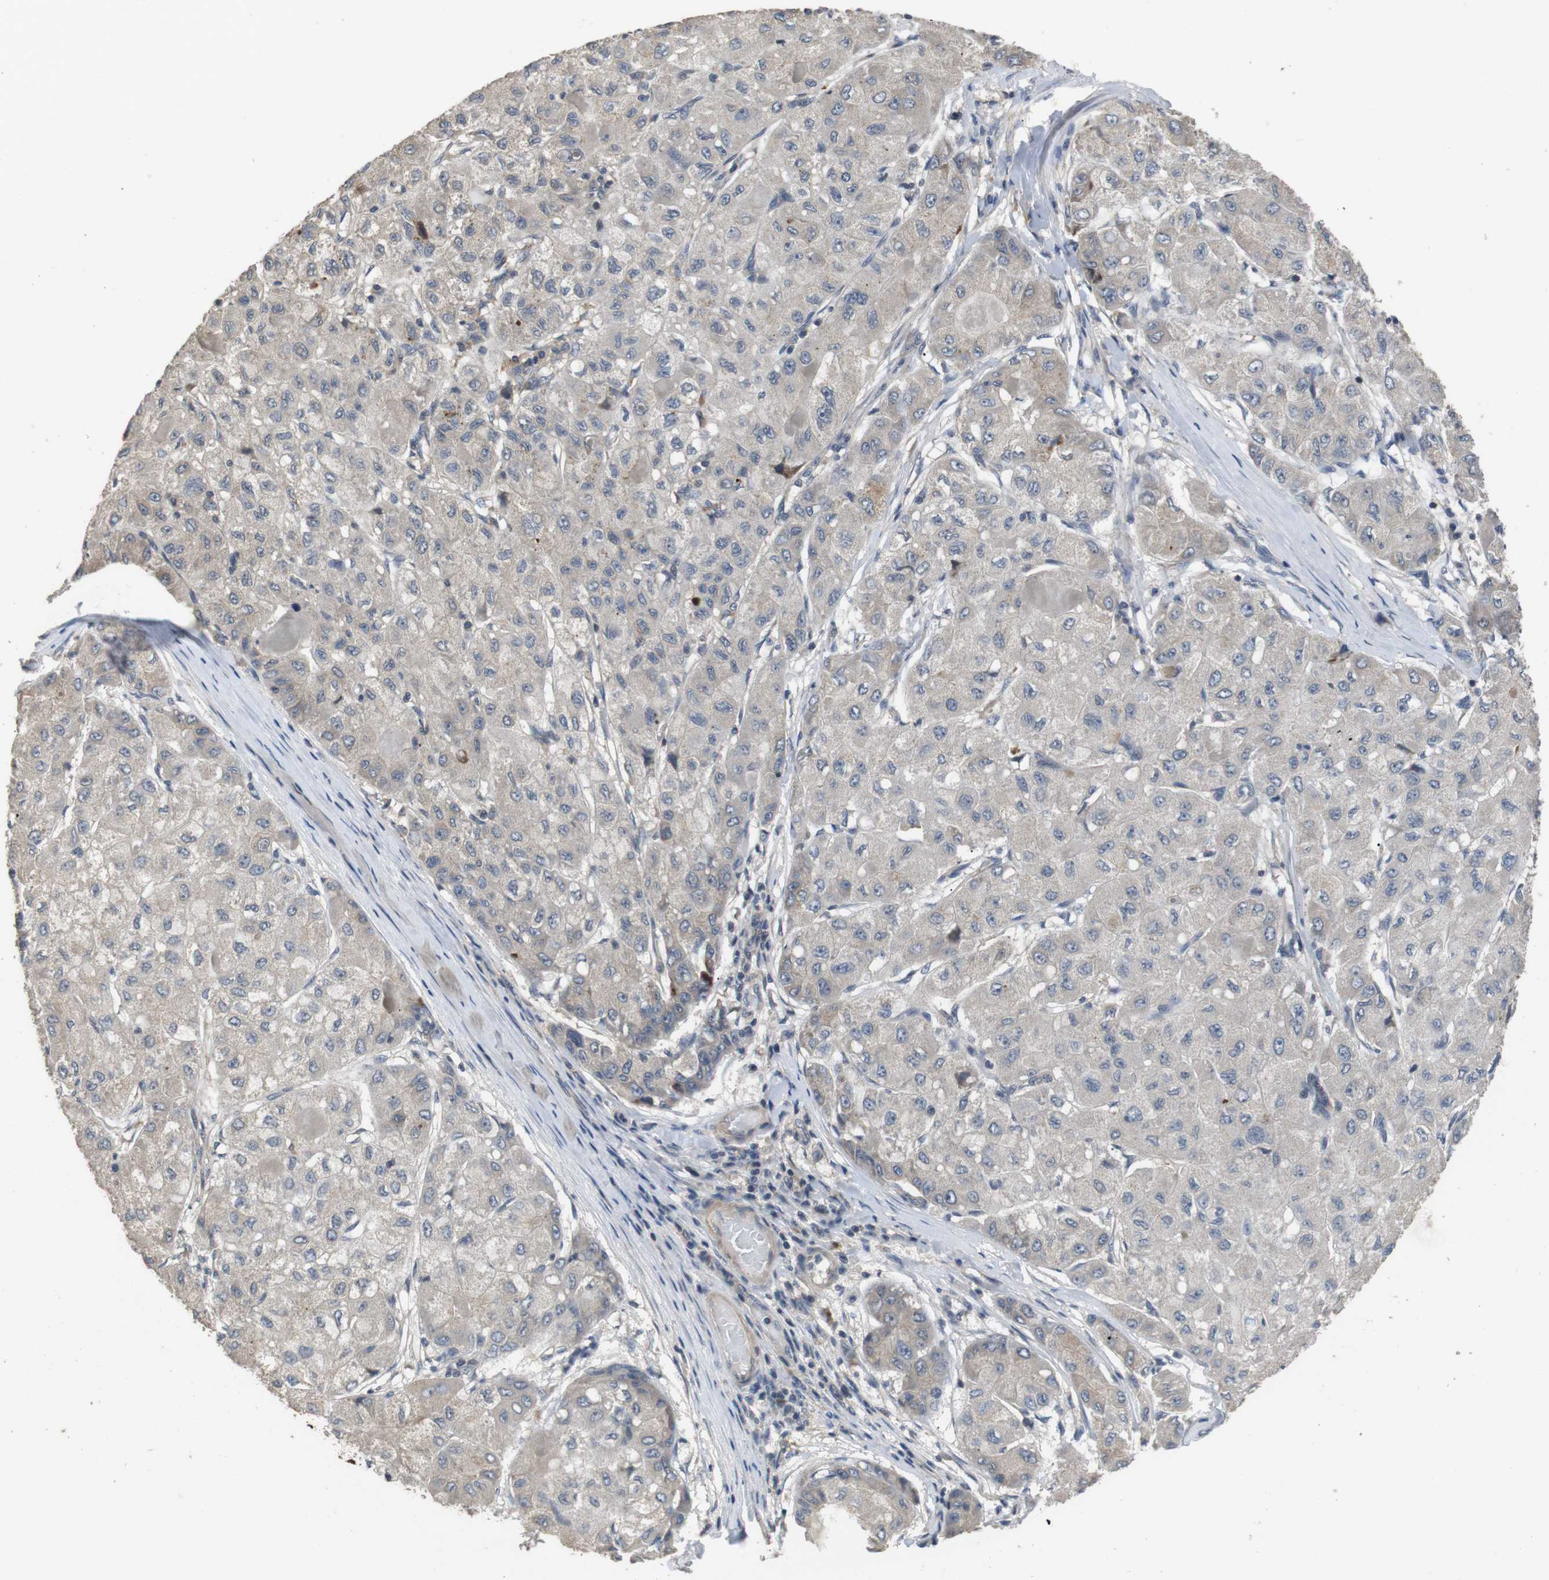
{"staining": {"intensity": "weak", "quantity": "<25%", "location": "cytoplasmic/membranous"}, "tissue": "liver cancer", "cell_type": "Tumor cells", "image_type": "cancer", "snomed": [{"axis": "morphology", "description": "Carcinoma, Hepatocellular, NOS"}, {"axis": "topography", "description": "Liver"}], "caption": "Tumor cells show no significant protein expression in liver cancer (hepatocellular carcinoma).", "gene": "ADGRL3", "patient": {"sex": "male", "age": 80}}